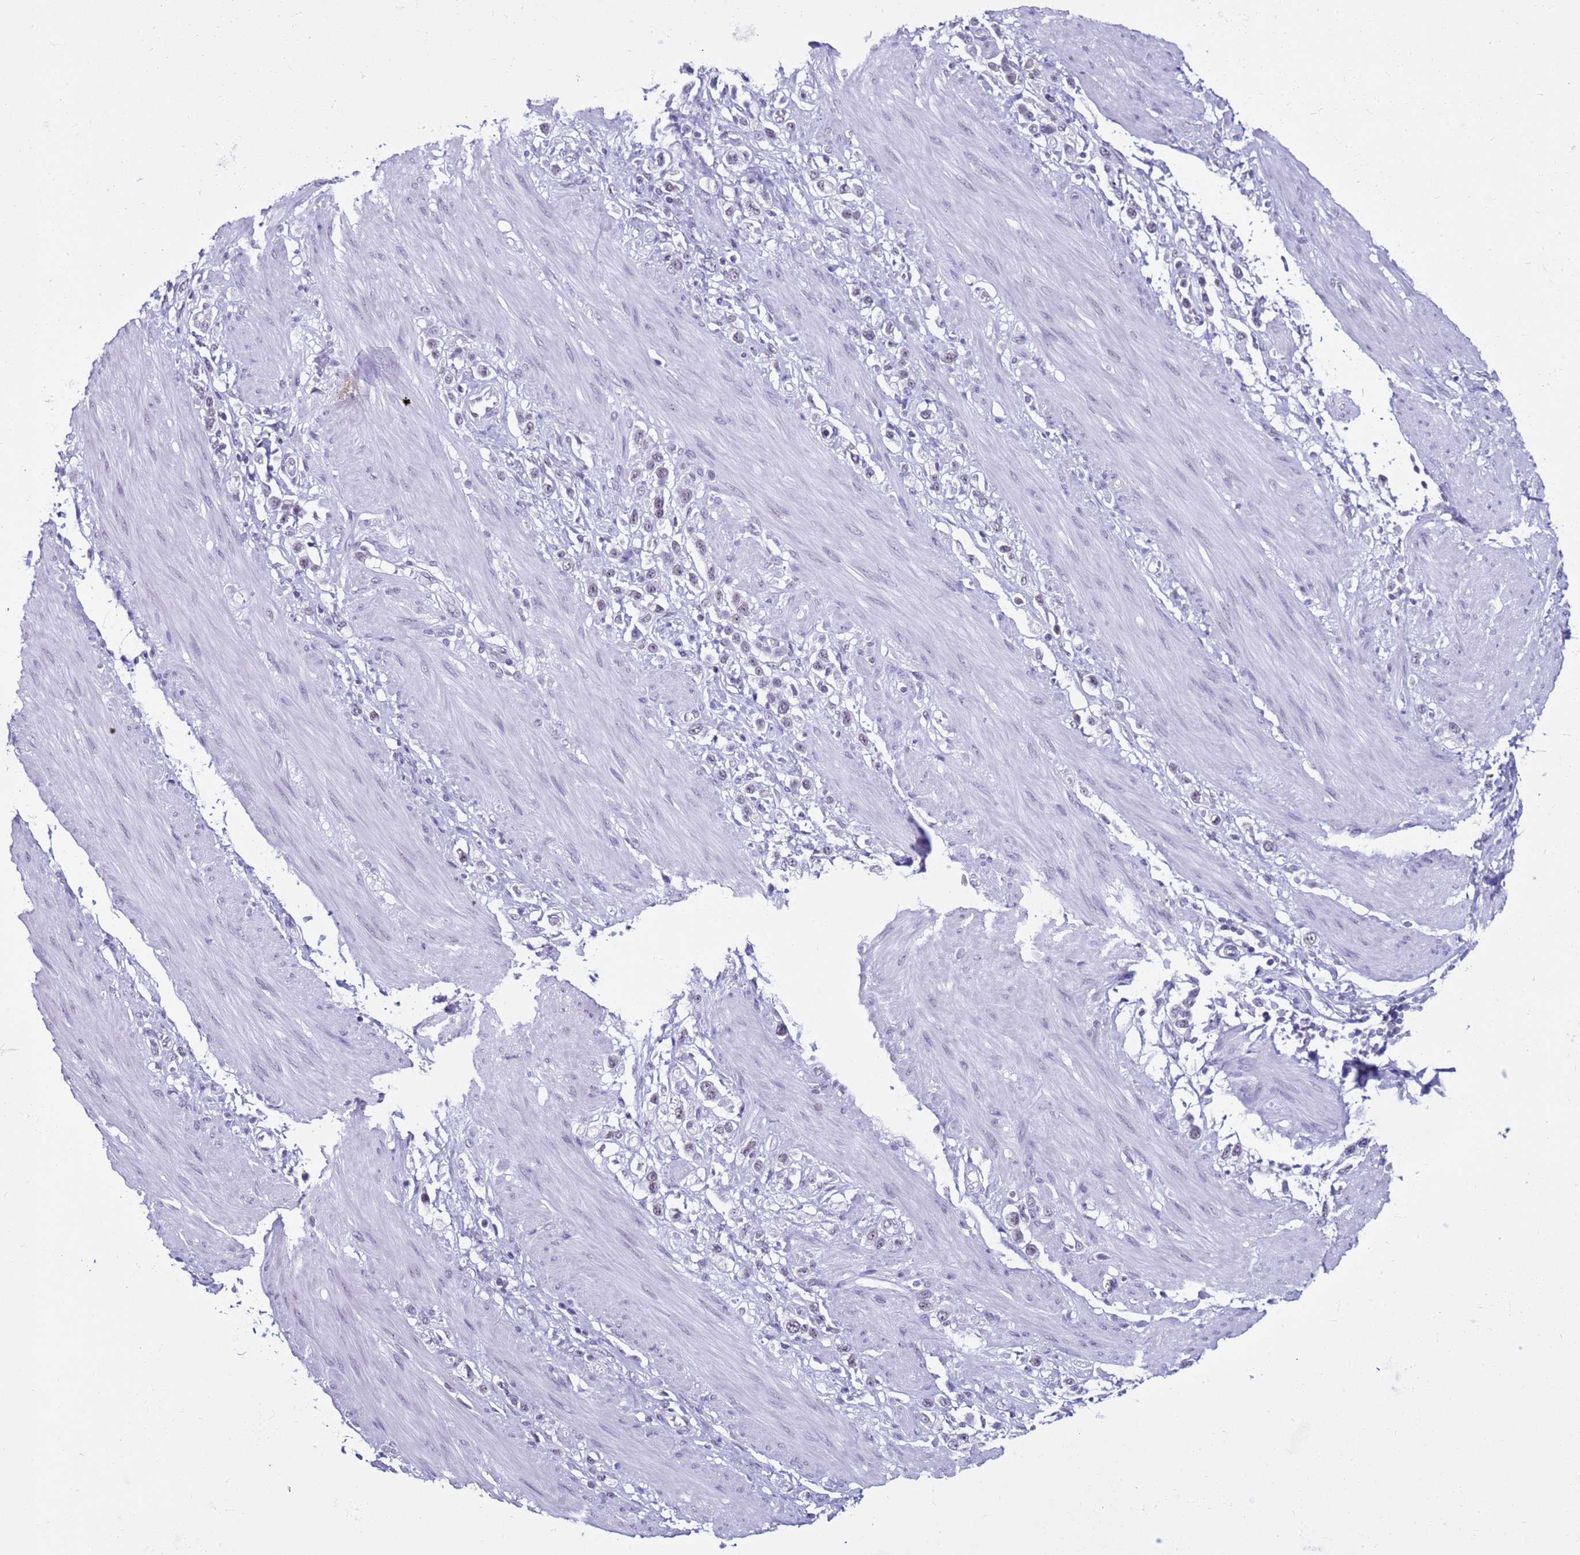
{"staining": {"intensity": "weak", "quantity": "<25%", "location": "nuclear"}, "tissue": "stomach cancer", "cell_type": "Tumor cells", "image_type": "cancer", "snomed": [{"axis": "morphology", "description": "Adenocarcinoma, NOS"}, {"axis": "topography", "description": "Stomach"}], "caption": "Histopathology image shows no protein expression in tumor cells of stomach cancer (adenocarcinoma) tissue.", "gene": "DHX15", "patient": {"sex": "female", "age": 65}}